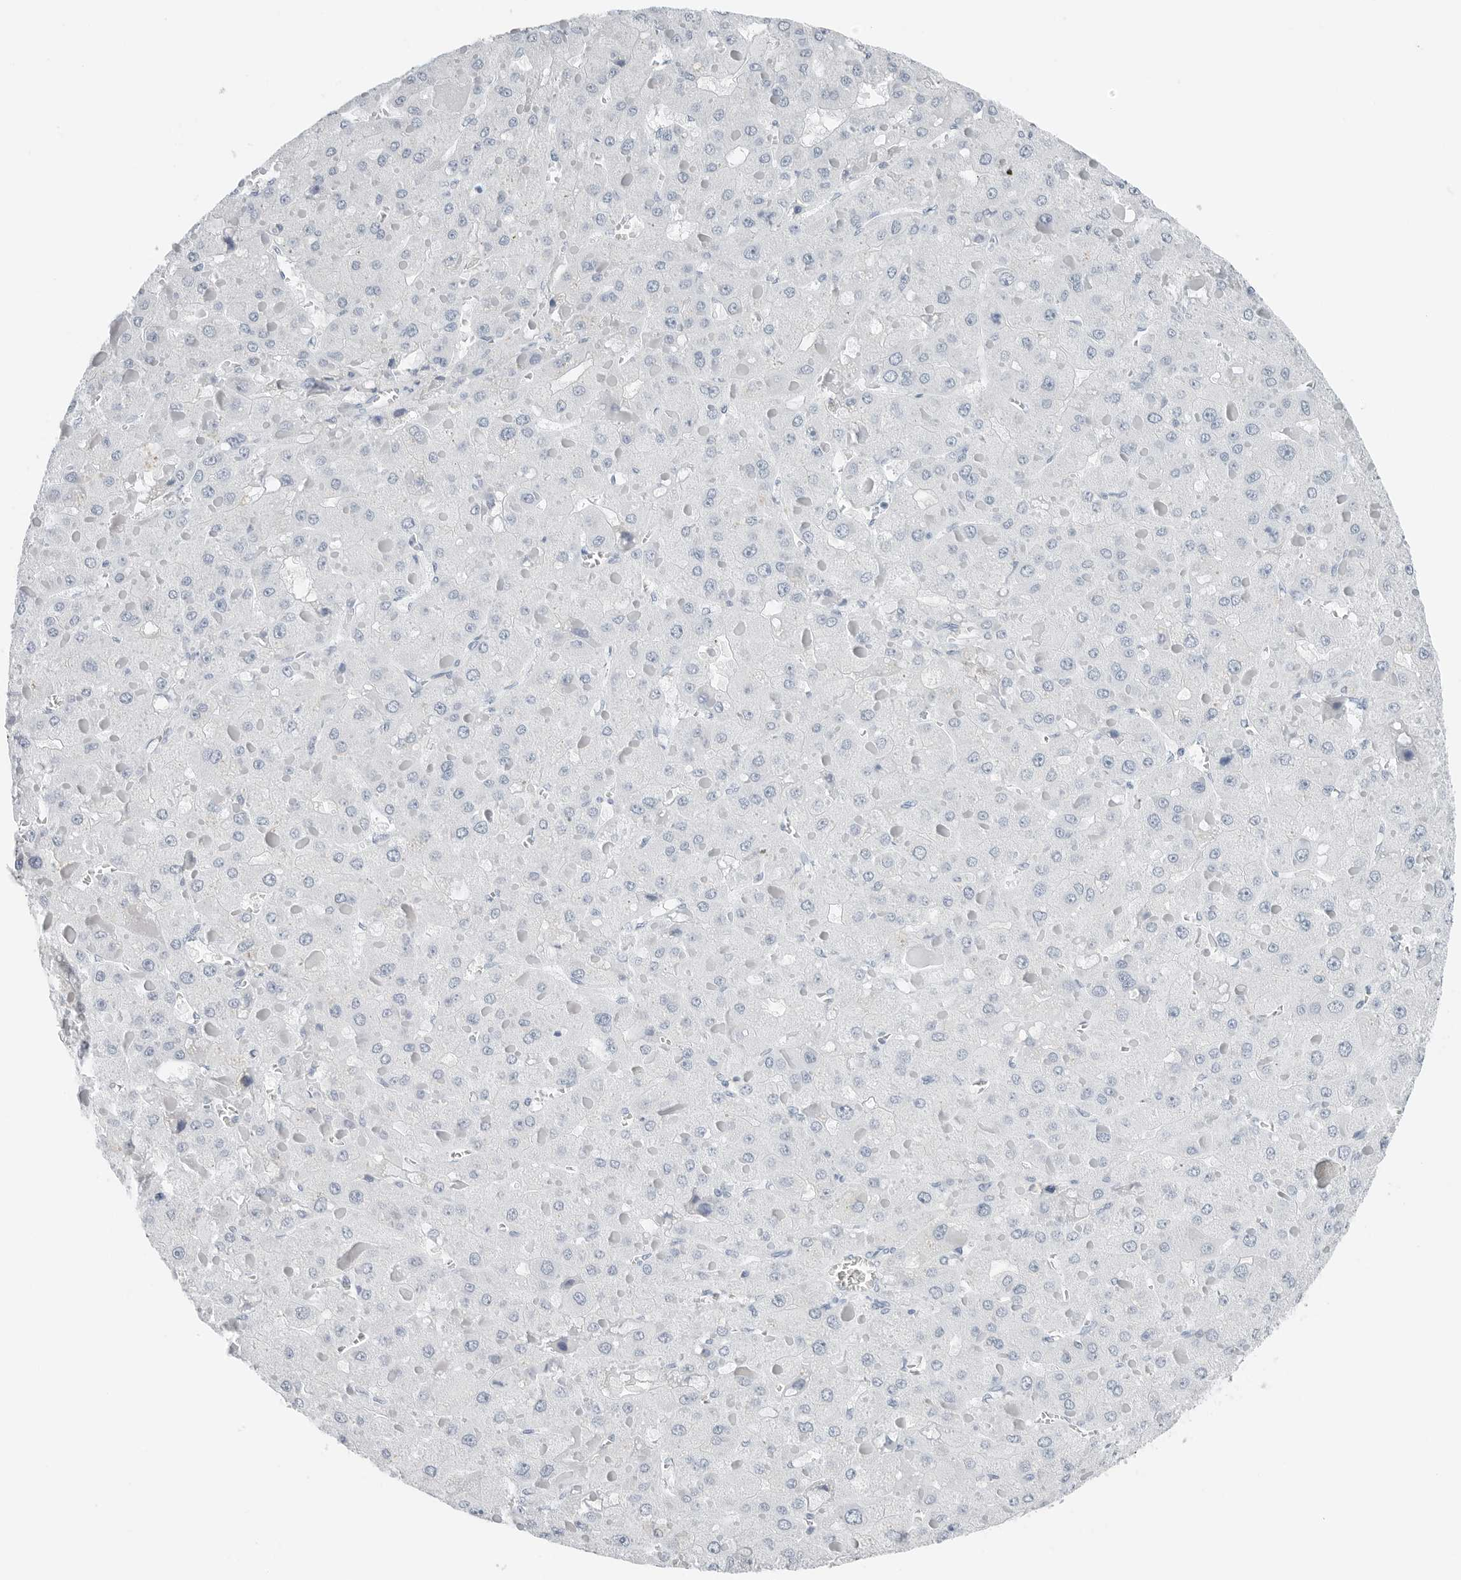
{"staining": {"intensity": "negative", "quantity": "none", "location": "none"}, "tissue": "liver cancer", "cell_type": "Tumor cells", "image_type": "cancer", "snomed": [{"axis": "morphology", "description": "Carcinoma, Hepatocellular, NOS"}, {"axis": "topography", "description": "Liver"}], "caption": "Immunohistochemical staining of liver hepatocellular carcinoma shows no significant expression in tumor cells.", "gene": "SLPI", "patient": {"sex": "female", "age": 73}}